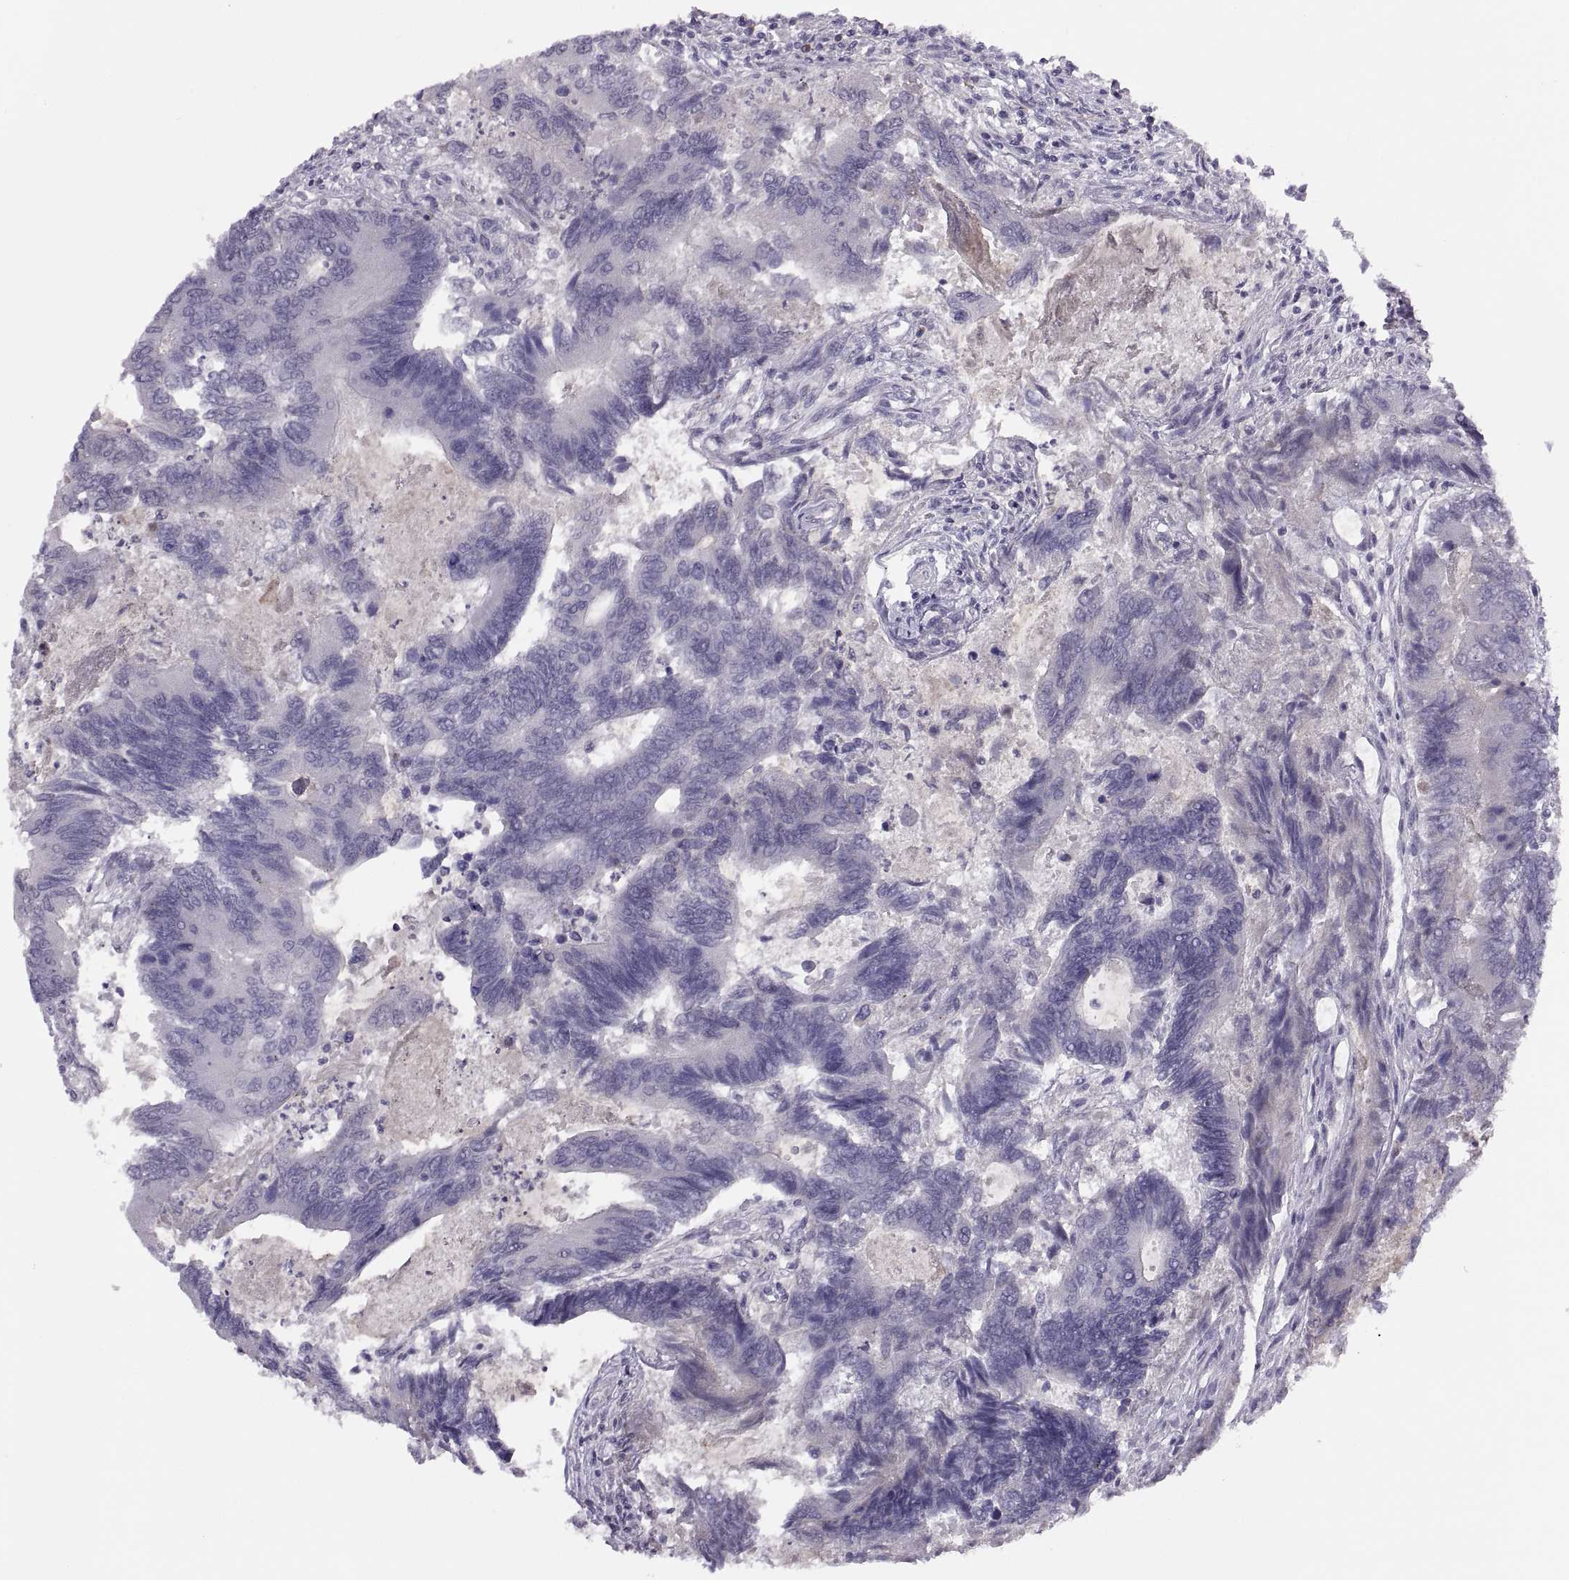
{"staining": {"intensity": "negative", "quantity": "none", "location": "none"}, "tissue": "colorectal cancer", "cell_type": "Tumor cells", "image_type": "cancer", "snomed": [{"axis": "morphology", "description": "Adenocarcinoma, NOS"}, {"axis": "topography", "description": "Colon"}], "caption": "A photomicrograph of human adenocarcinoma (colorectal) is negative for staining in tumor cells.", "gene": "CHCT1", "patient": {"sex": "female", "age": 67}}